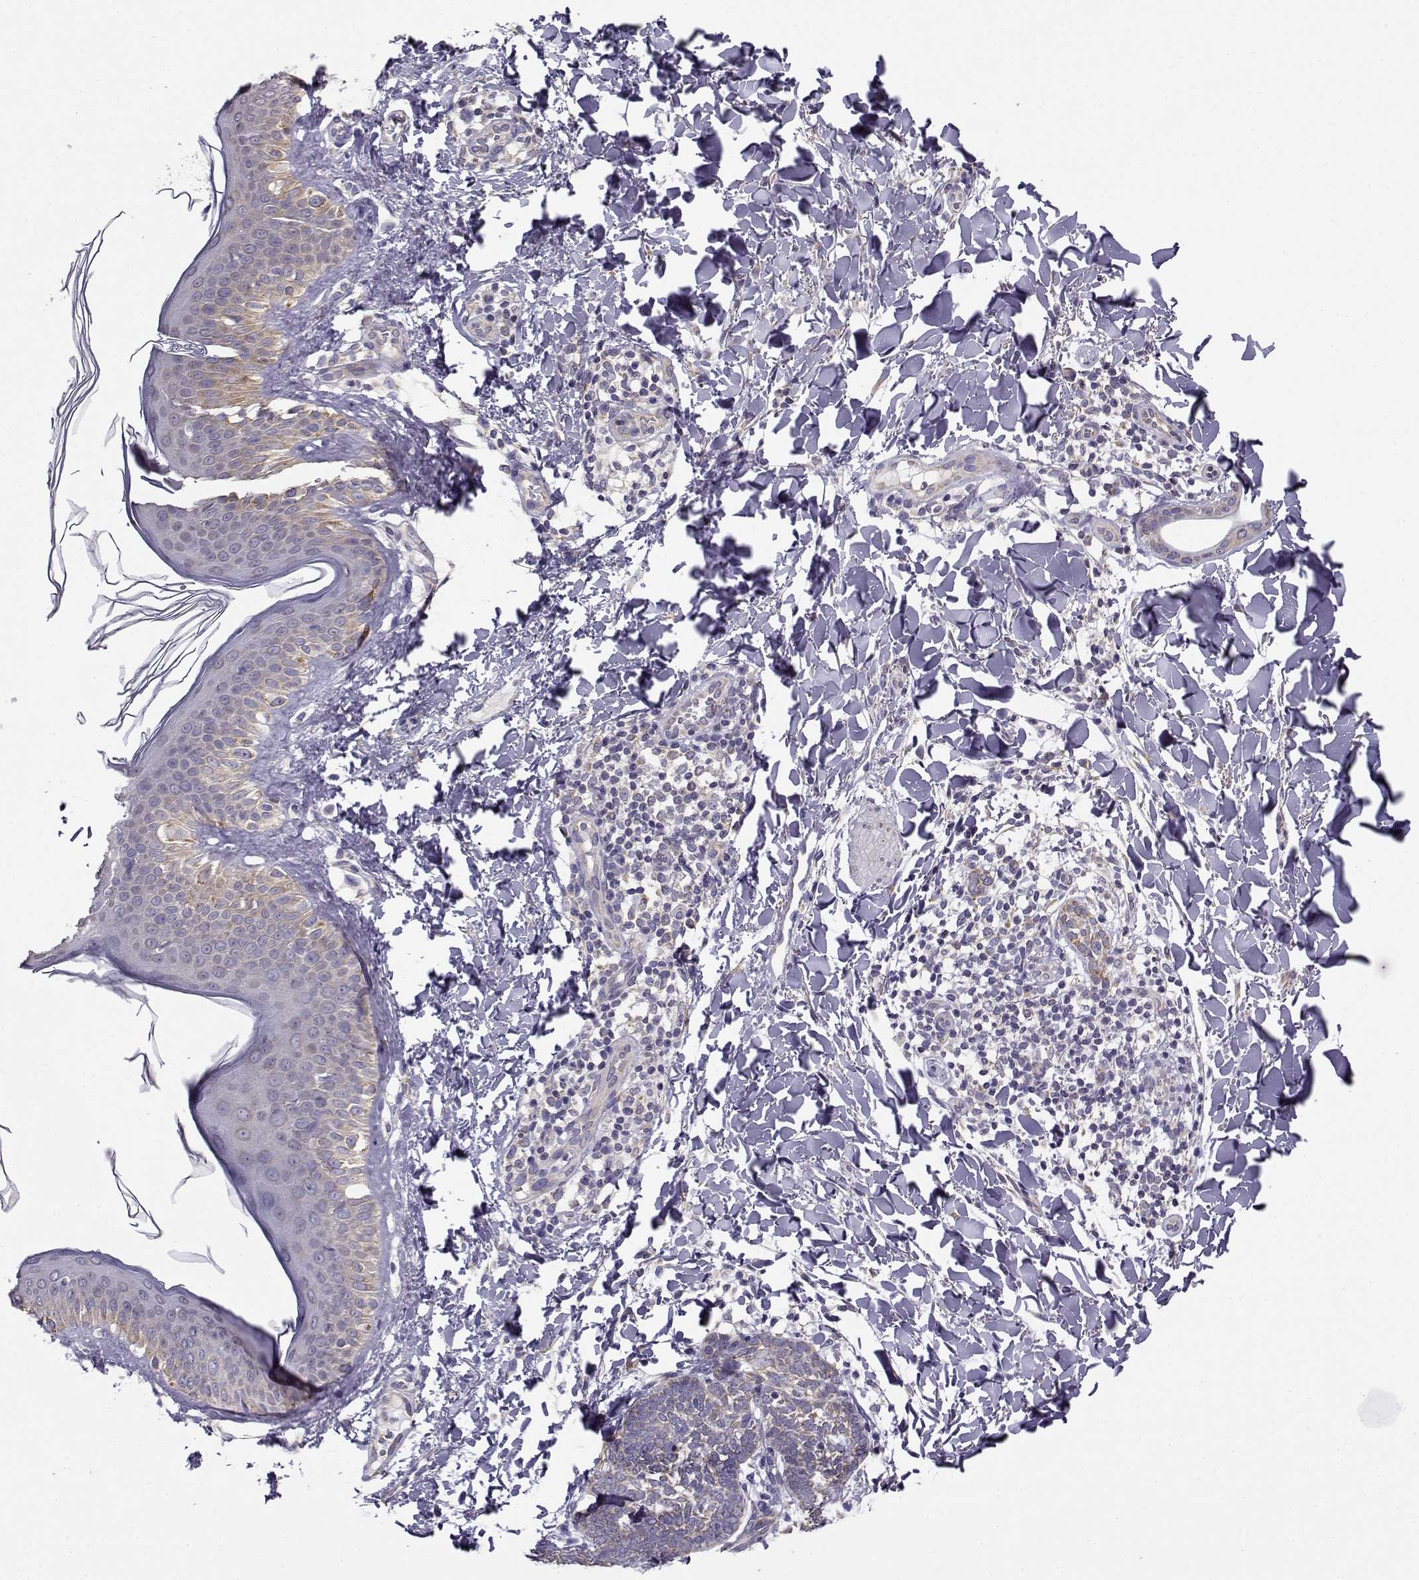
{"staining": {"intensity": "moderate", "quantity": "<25%", "location": "cytoplasmic/membranous"}, "tissue": "skin cancer", "cell_type": "Tumor cells", "image_type": "cancer", "snomed": [{"axis": "morphology", "description": "Normal tissue, NOS"}, {"axis": "morphology", "description": "Basal cell carcinoma"}, {"axis": "topography", "description": "Skin"}], "caption": "Basal cell carcinoma (skin) tissue demonstrates moderate cytoplasmic/membranous expression in approximately <25% of tumor cells", "gene": "BEND6", "patient": {"sex": "male", "age": 46}}